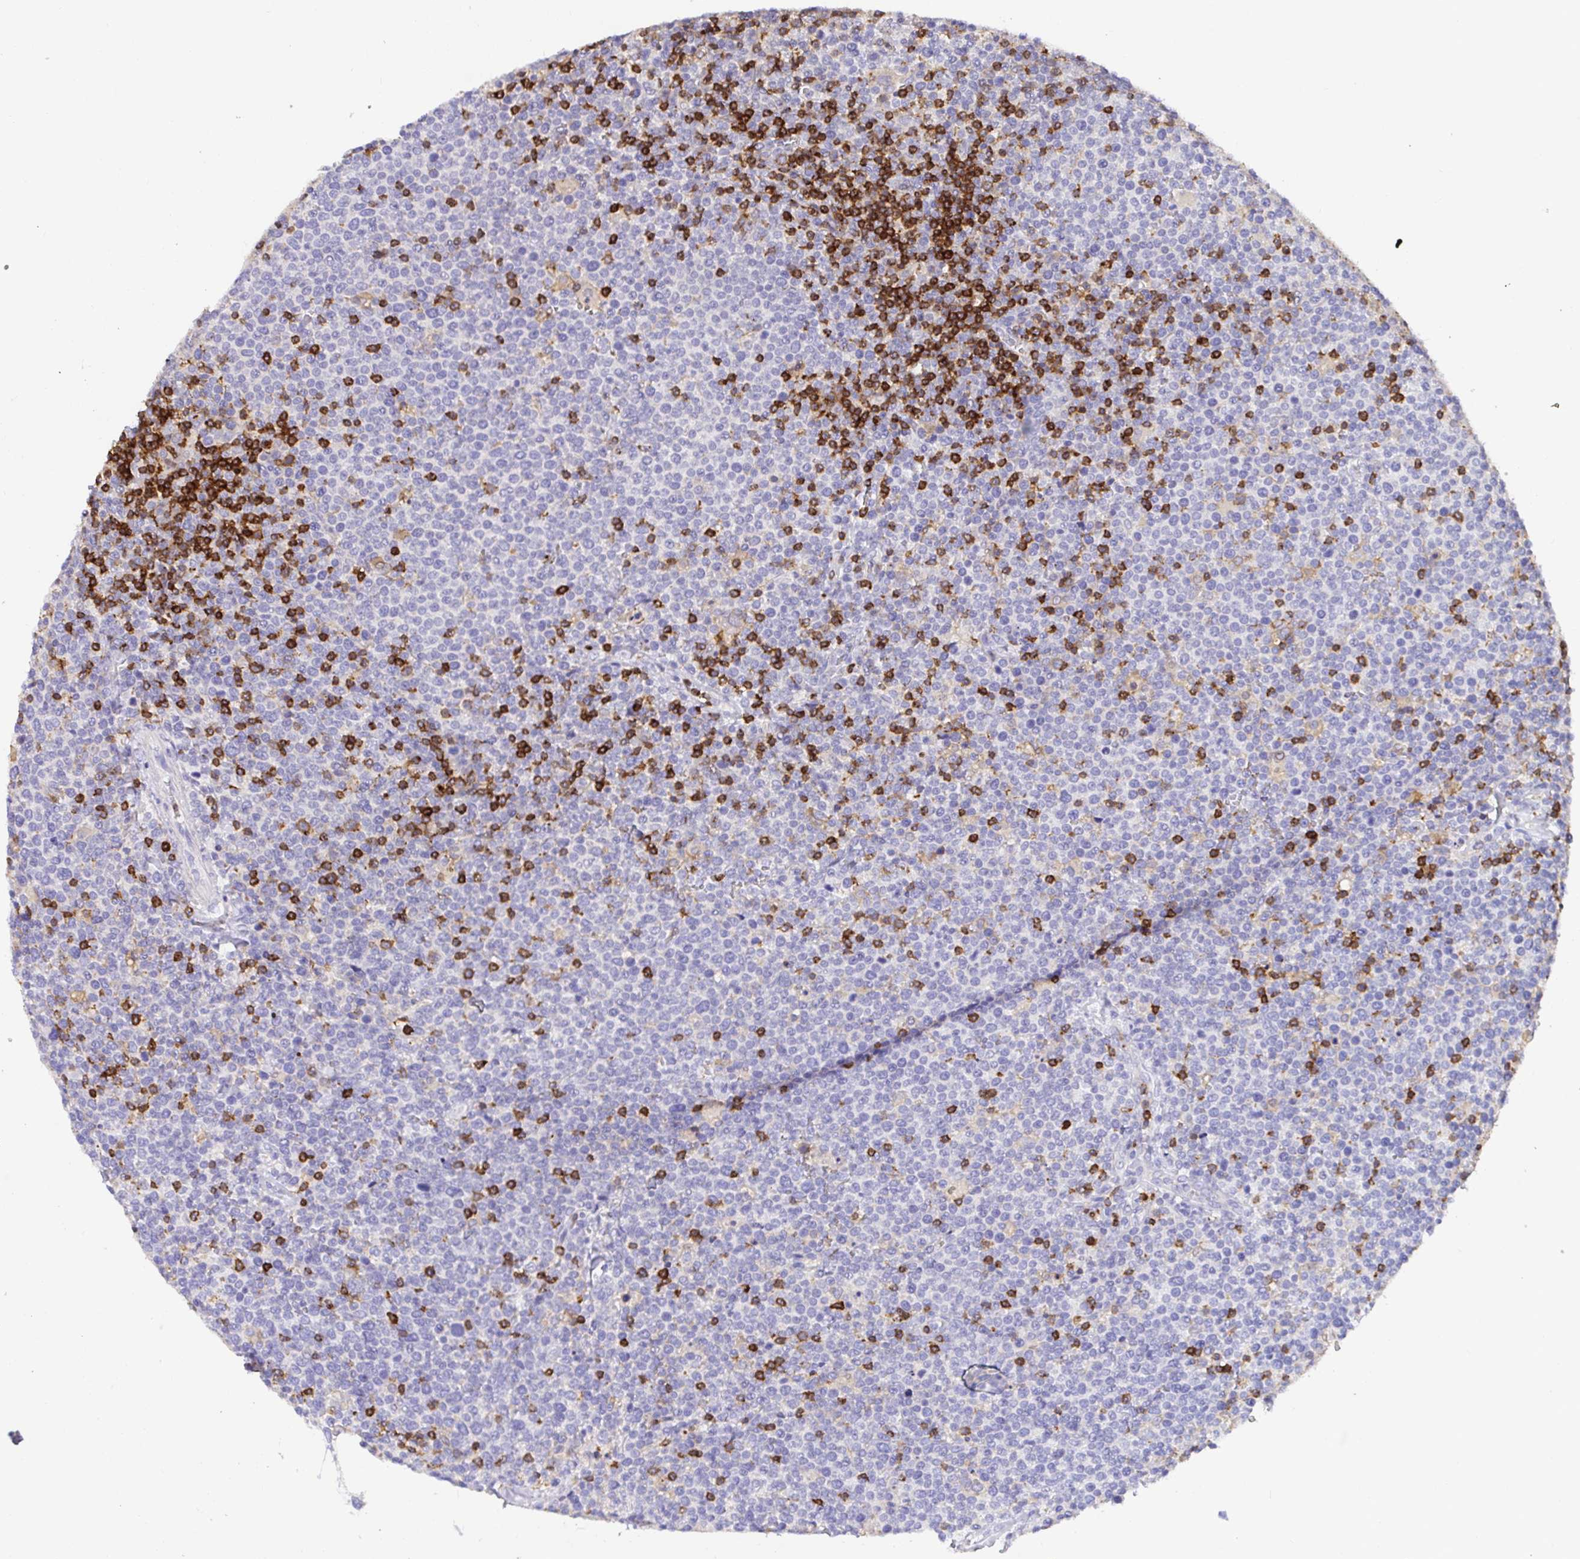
{"staining": {"intensity": "negative", "quantity": "none", "location": "none"}, "tissue": "lymphoma", "cell_type": "Tumor cells", "image_type": "cancer", "snomed": [{"axis": "morphology", "description": "Malignant lymphoma, non-Hodgkin's type, High grade"}, {"axis": "topography", "description": "Lymph node"}], "caption": "Tumor cells are negative for protein expression in human lymphoma. The staining is performed using DAB (3,3'-diaminobenzidine) brown chromogen with nuclei counter-stained in using hematoxylin.", "gene": "SKAP1", "patient": {"sex": "male", "age": 61}}